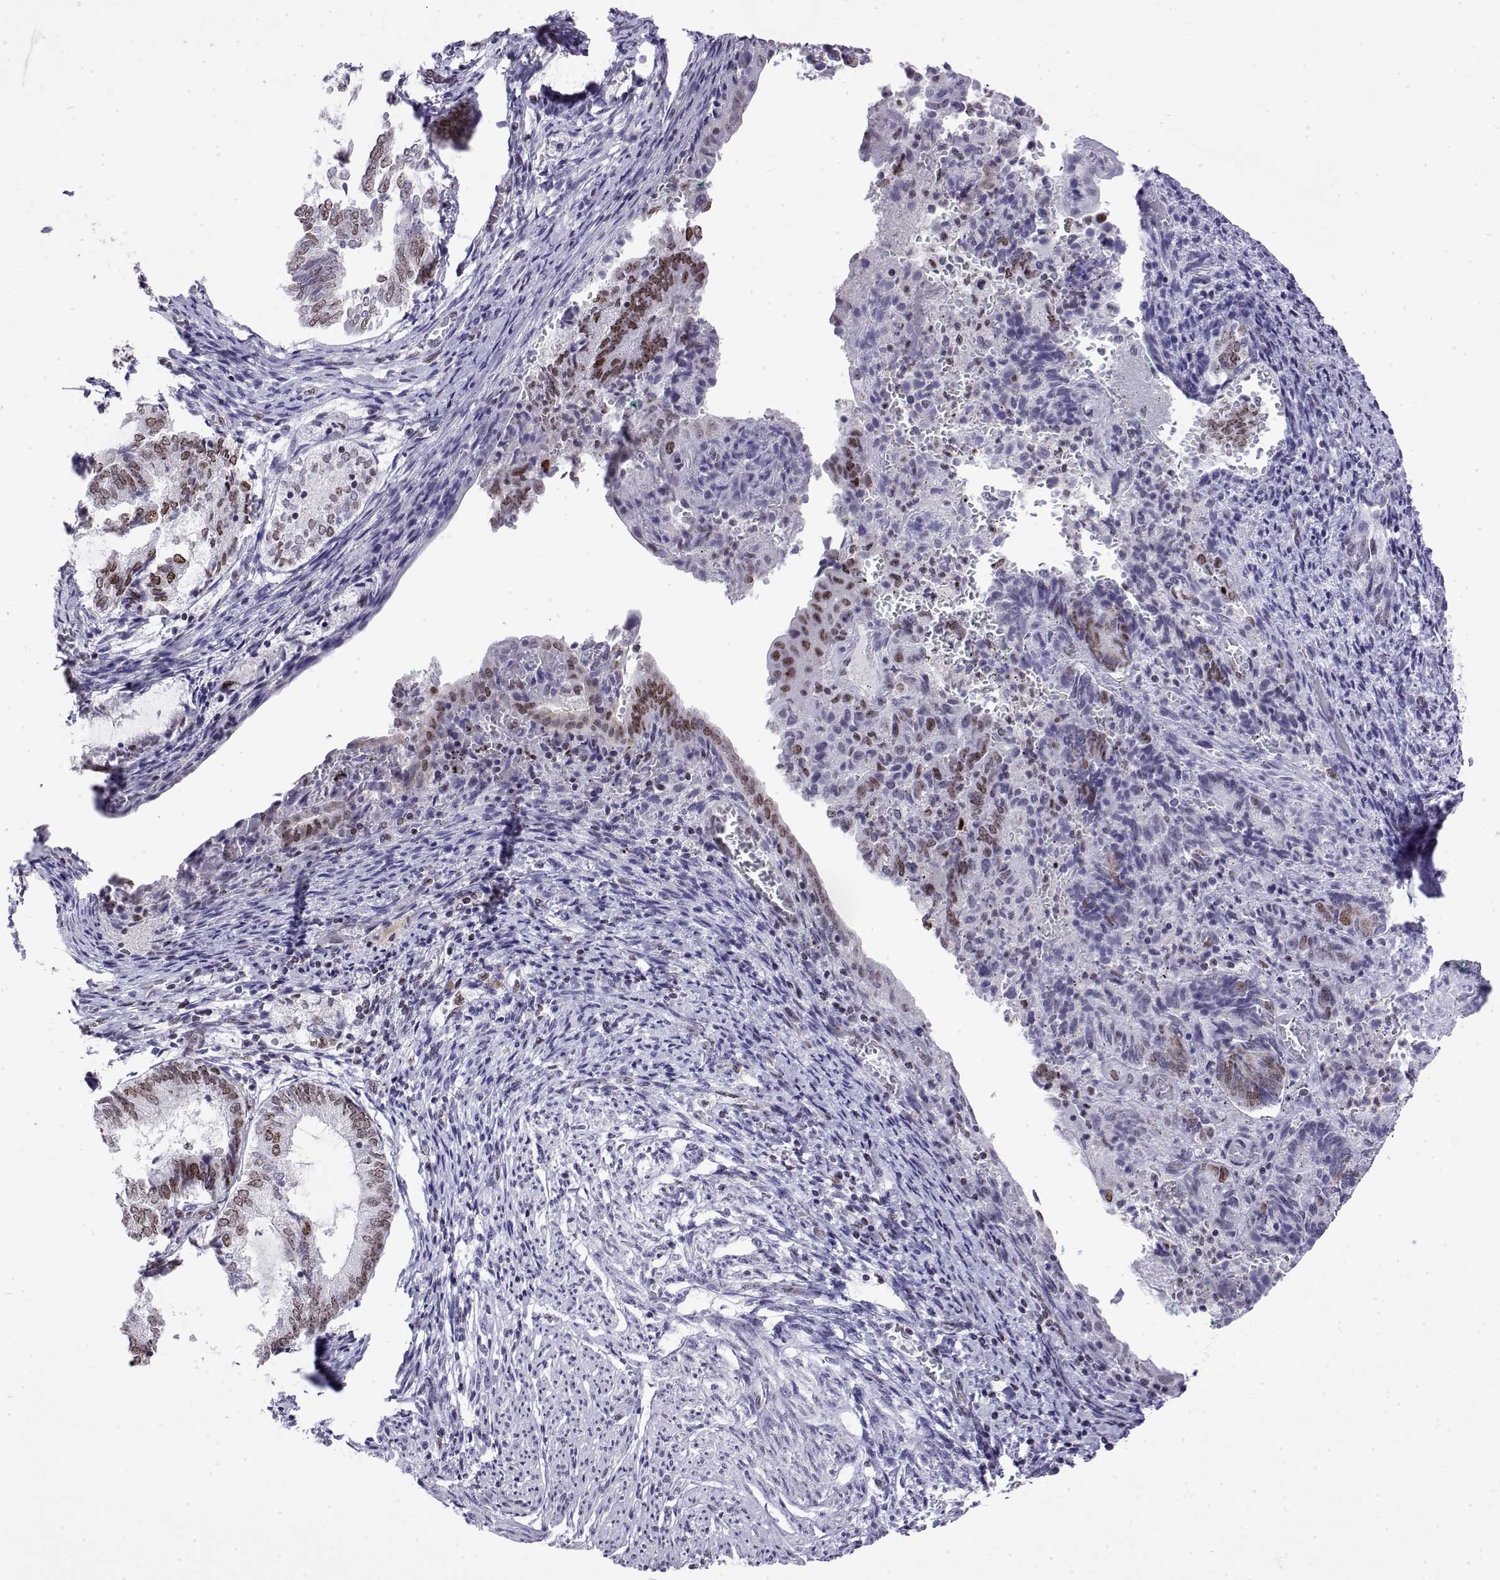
{"staining": {"intensity": "weak", "quantity": "25%-75%", "location": "nuclear"}, "tissue": "endometrium", "cell_type": "Cells in endometrial stroma", "image_type": "normal", "snomed": [{"axis": "morphology", "description": "Normal tissue, NOS"}, {"axis": "topography", "description": "Endometrium"}], "caption": "Immunohistochemistry (IHC) (DAB) staining of unremarkable human endometrium reveals weak nuclear protein expression in approximately 25%-75% of cells in endometrial stroma.", "gene": "POLDIP3", "patient": {"sex": "female", "age": 50}}